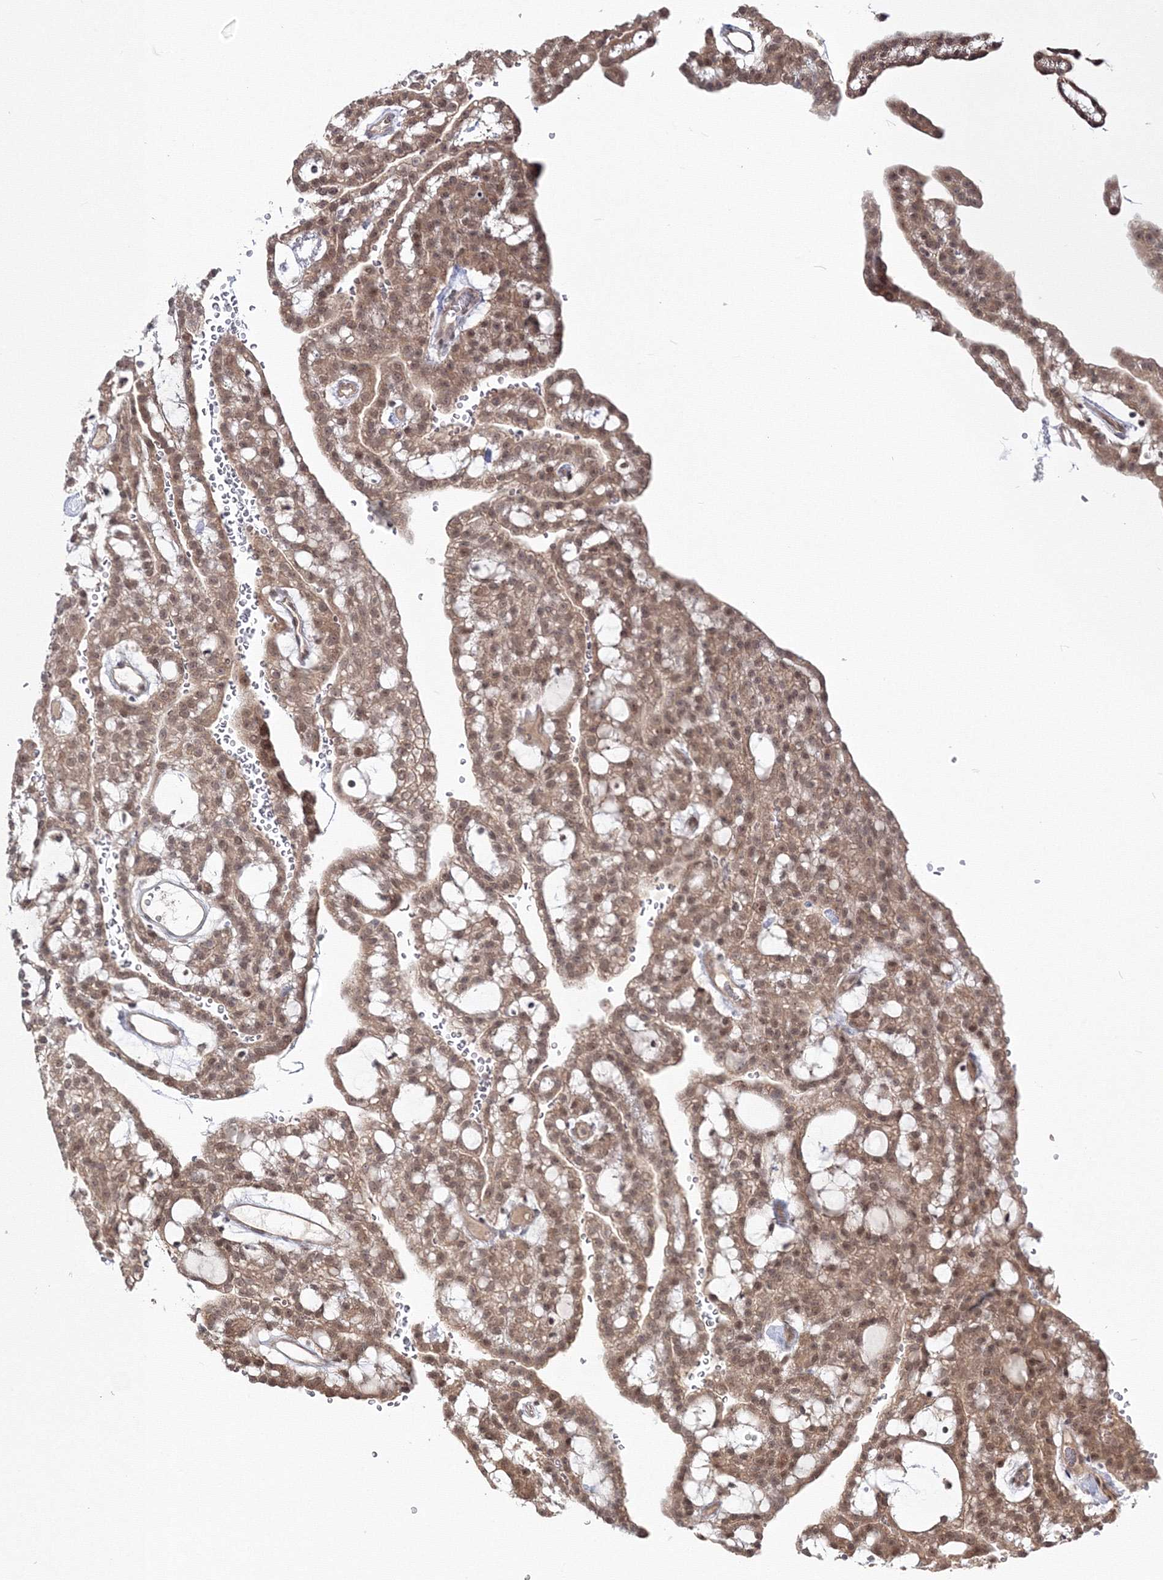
{"staining": {"intensity": "moderate", "quantity": ">75%", "location": "cytoplasmic/membranous,nuclear"}, "tissue": "renal cancer", "cell_type": "Tumor cells", "image_type": "cancer", "snomed": [{"axis": "morphology", "description": "Adenocarcinoma, NOS"}, {"axis": "topography", "description": "Kidney"}], "caption": "The immunohistochemical stain highlights moderate cytoplasmic/membranous and nuclear staining in tumor cells of renal cancer tissue.", "gene": "ZFAND6", "patient": {"sex": "male", "age": 63}}